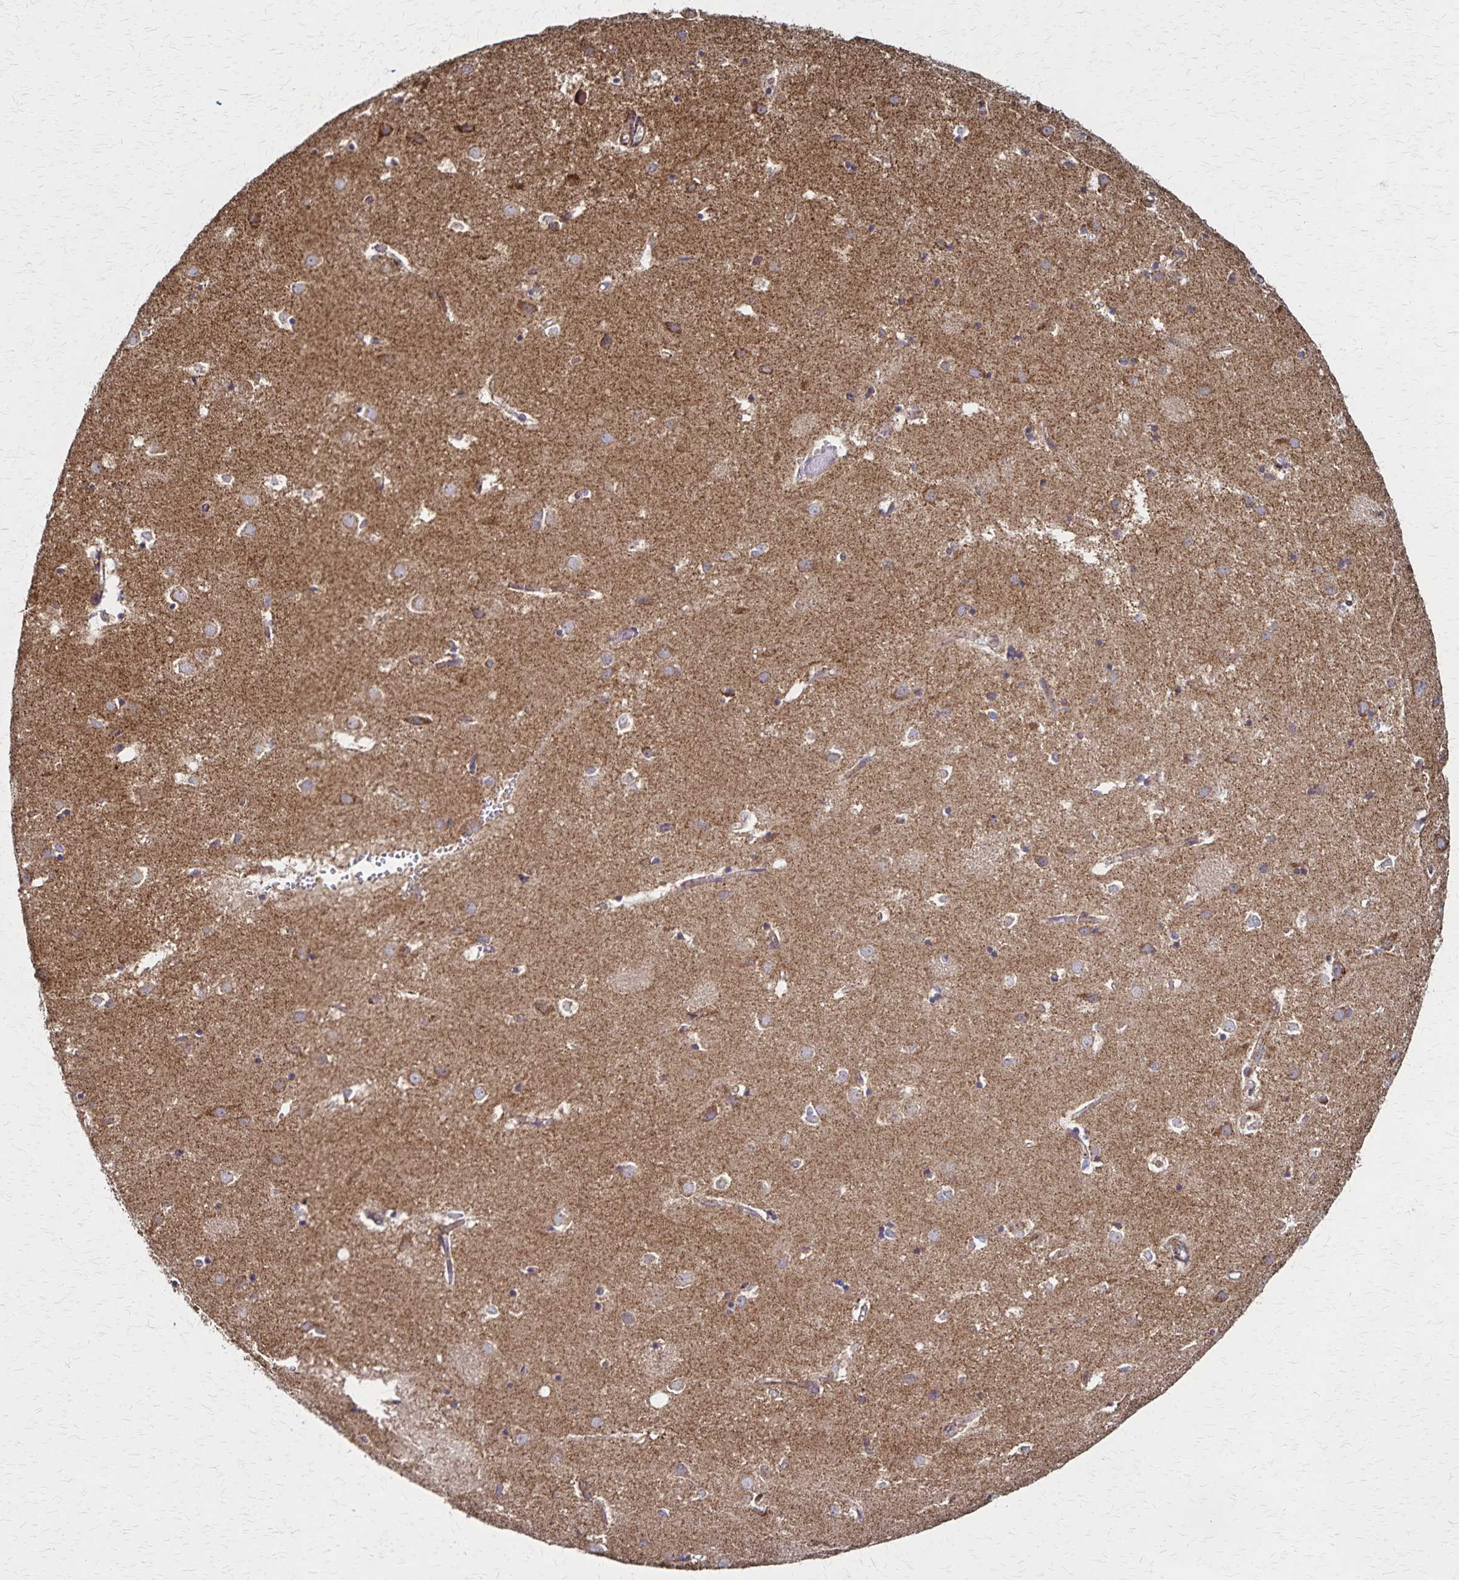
{"staining": {"intensity": "moderate", "quantity": "<25%", "location": "cytoplasmic/membranous"}, "tissue": "caudate", "cell_type": "Glial cells", "image_type": "normal", "snomed": [{"axis": "morphology", "description": "Normal tissue, NOS"}, {"axis": "topography", "description": "Lateral ventricle wall"}], "caption": "High-power microscopy captured an immunohistochemistry micrograph of unremarkable caudate, revealing moderate cytoplasmic/membranous staining in approximately <25% of glial cells. (DAB IHC with brightfield microscopy, high magnification).", "gene": "NFS1", "patient": {"sex": "male", "age": 54}}